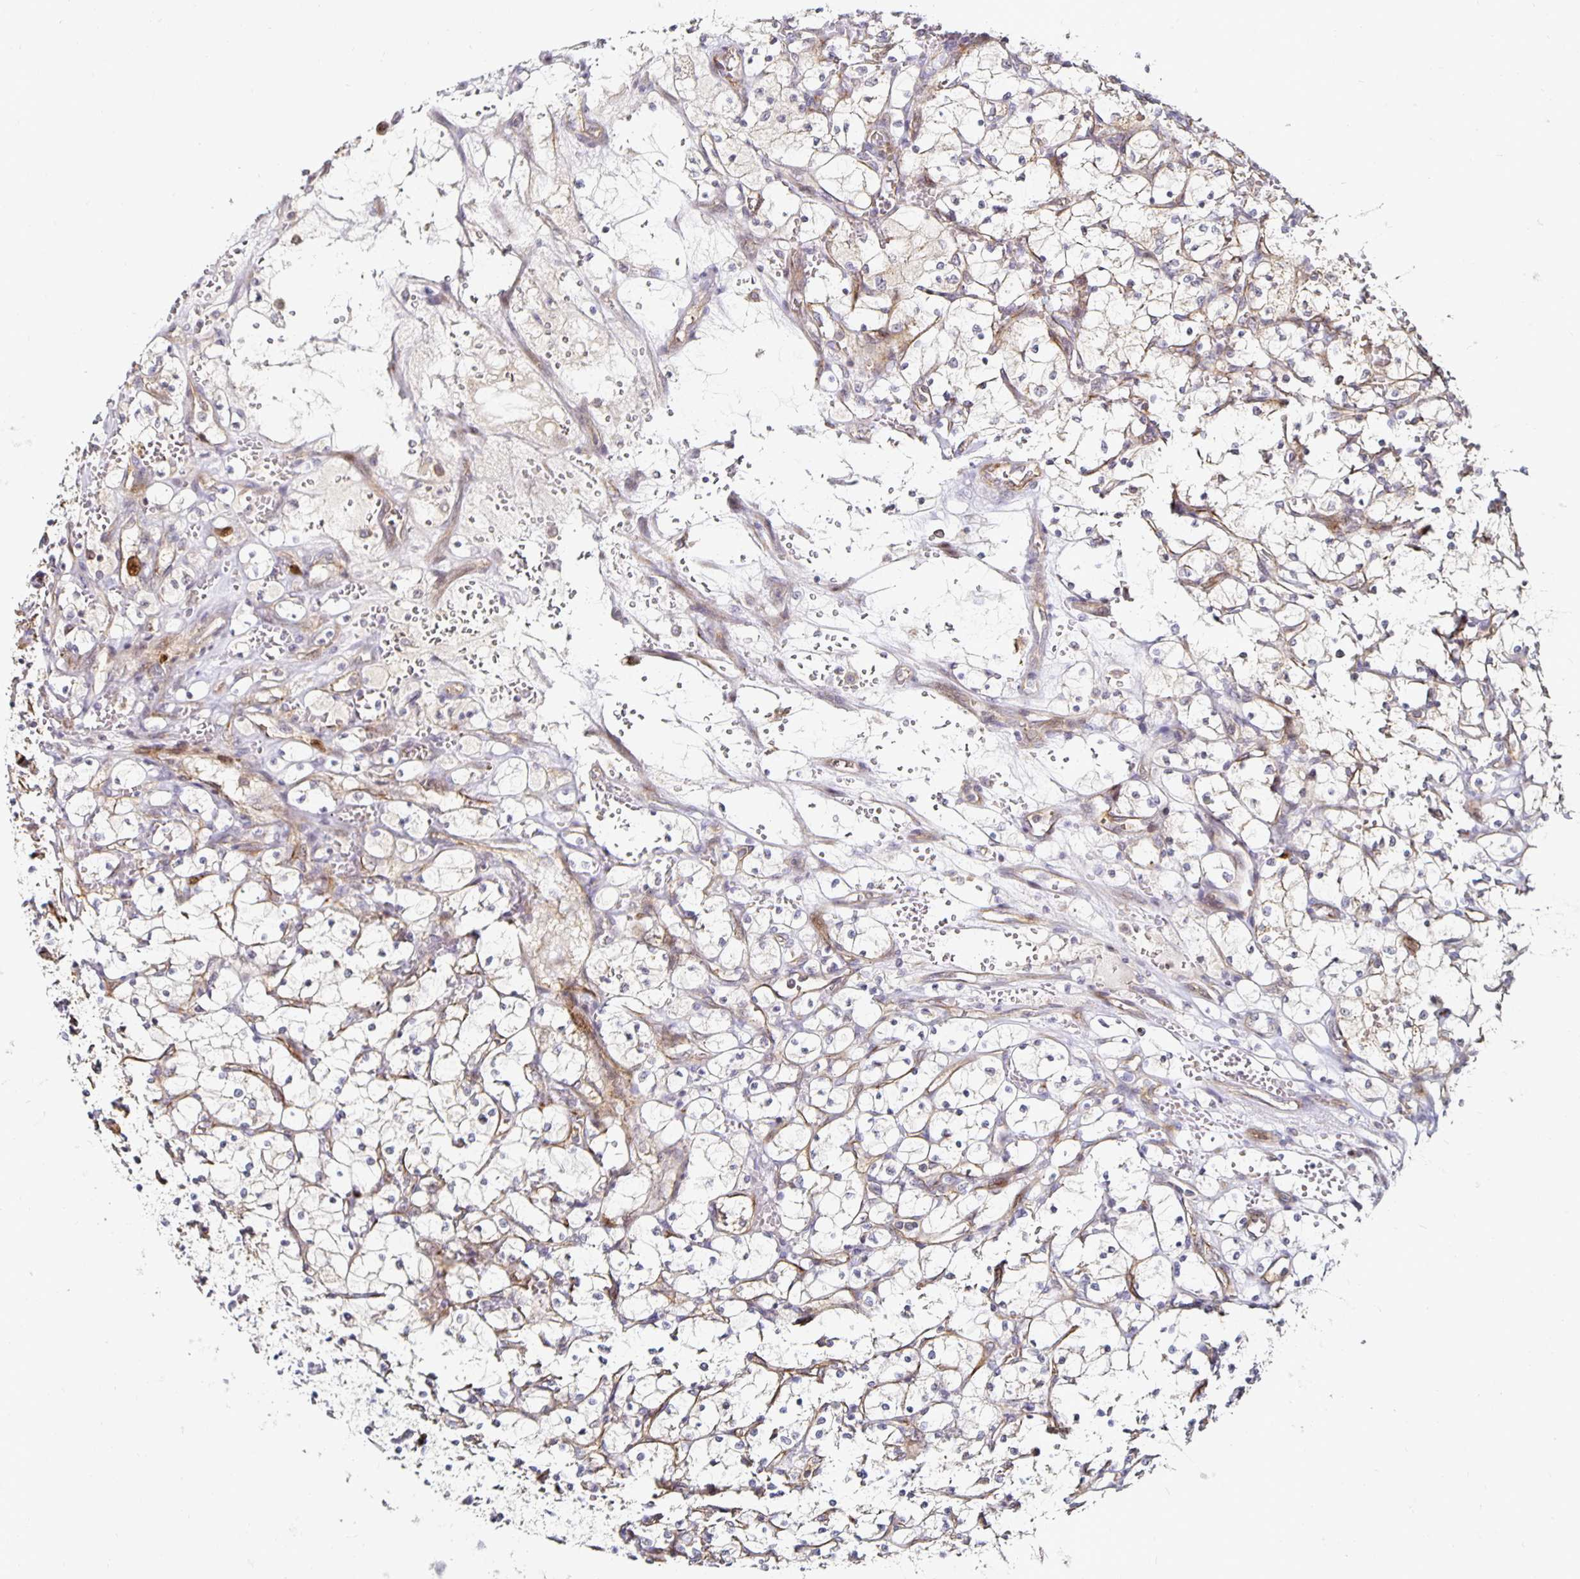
{"staining": {"intensity": "negative", "quantity": "none", "location": "none"}, "tissue": "renal cancer", "cell_type": "Tumor cells", "image_type": "cancer", "snomed": [{"axis": "morphology", "description": "Adenocarcinoma, NOS"}, {"axis": "topography", "description": "Kidney"}], "caption": "Renal adenocarcinoma was stained to show a protein in brown. There is no significant expression in tumor cells.", "gene": "ANLN", "patient": {"sex": "female", "age": 69}}